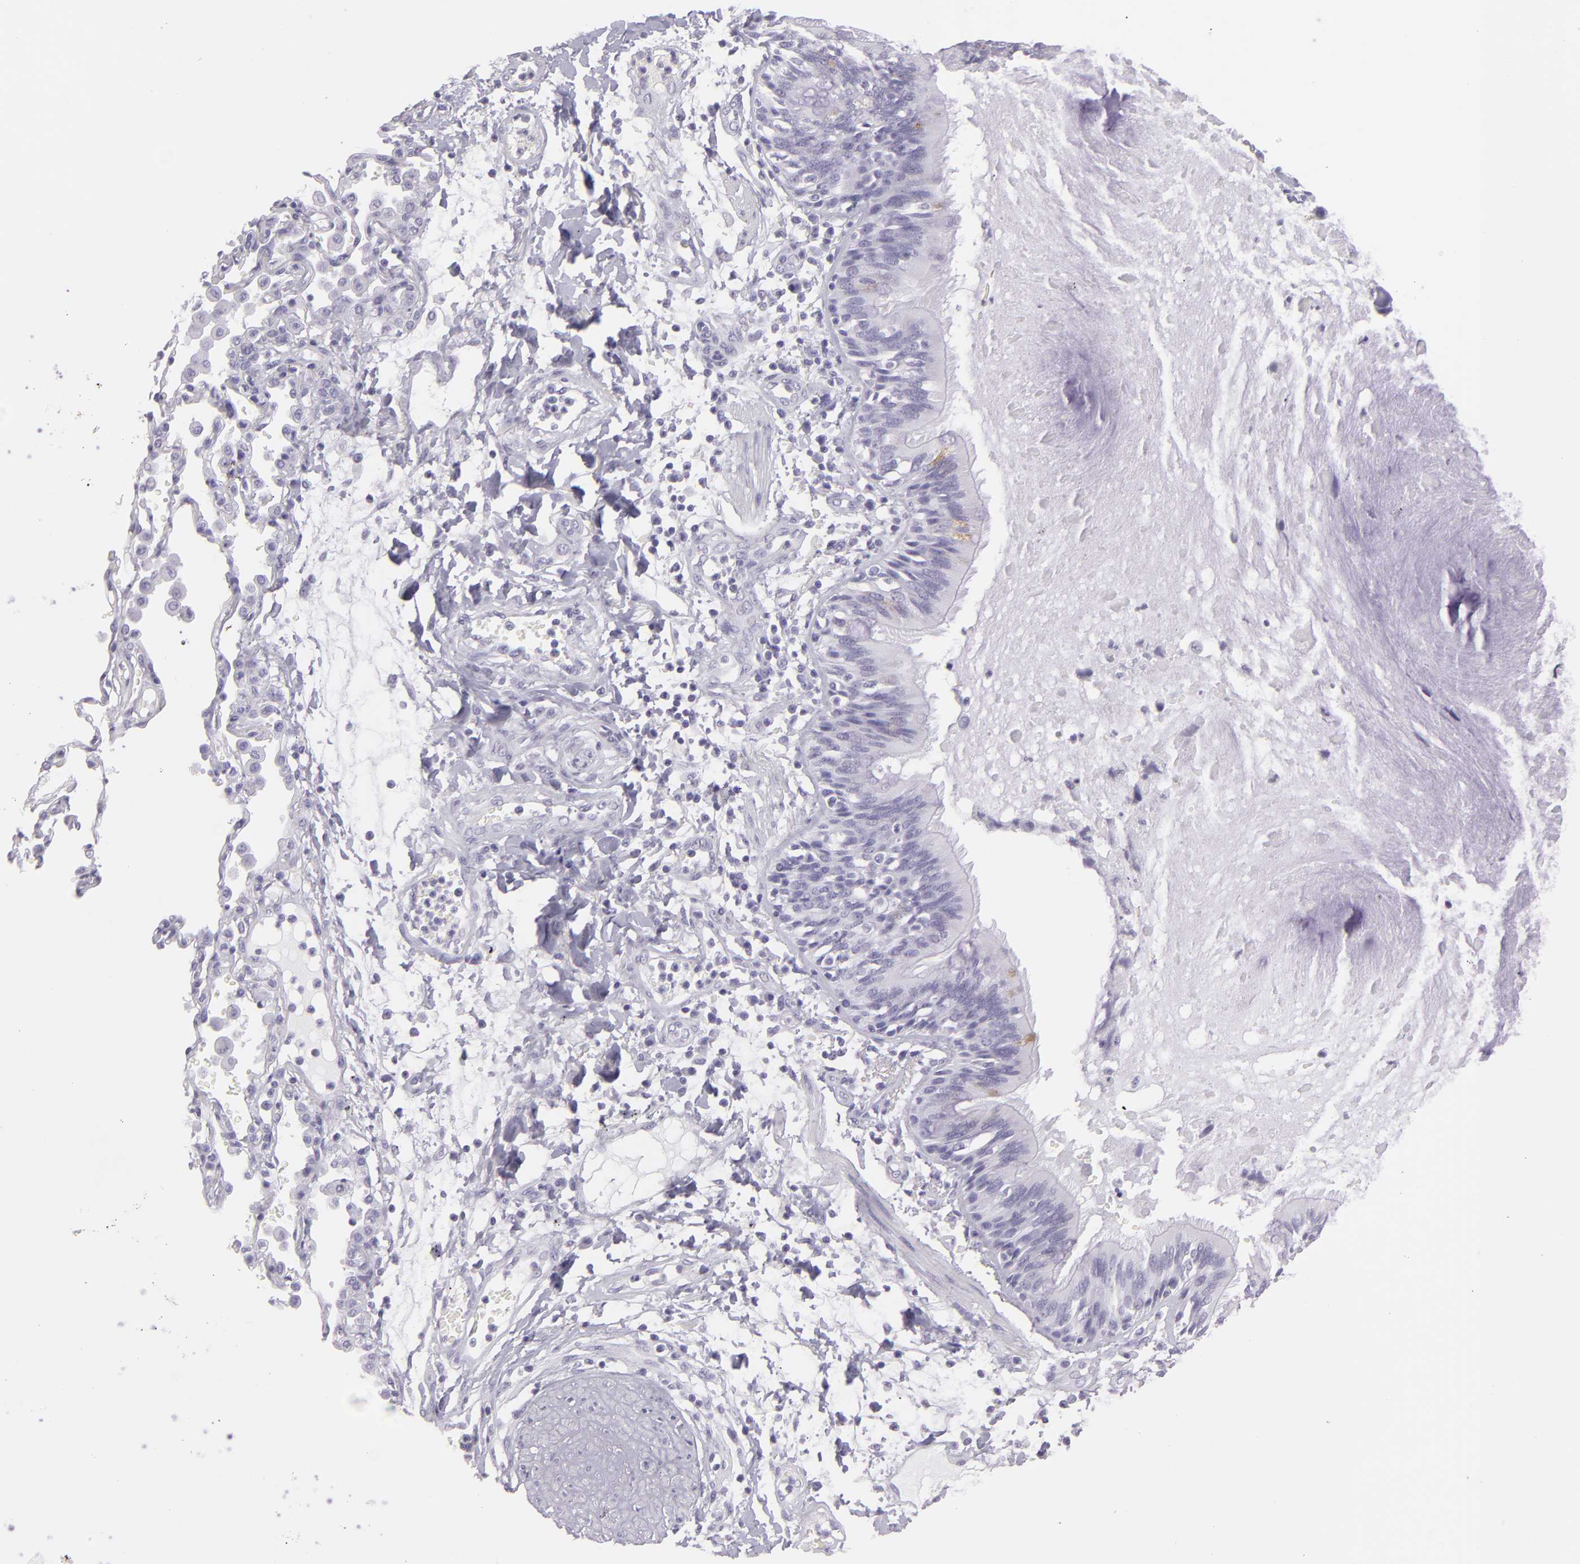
{"staining": {"intensity": "negative", "quantity": "none", "location": "none"}, "tissue": "lung cancer", "cell_type": "Tumor cells", "image_type": "cancer", "snomed": [{"axis": "morphology", "description": "Adenocarcinoma, NOS"}, {"axis": "topography", "description": "Lung"}], "caption": "An image of lung adenocarcinoma stained for a protein shows no brown staining in tumor cells.", "gene": "MUC6", "patient": {"sex": "male", "age": 64}}